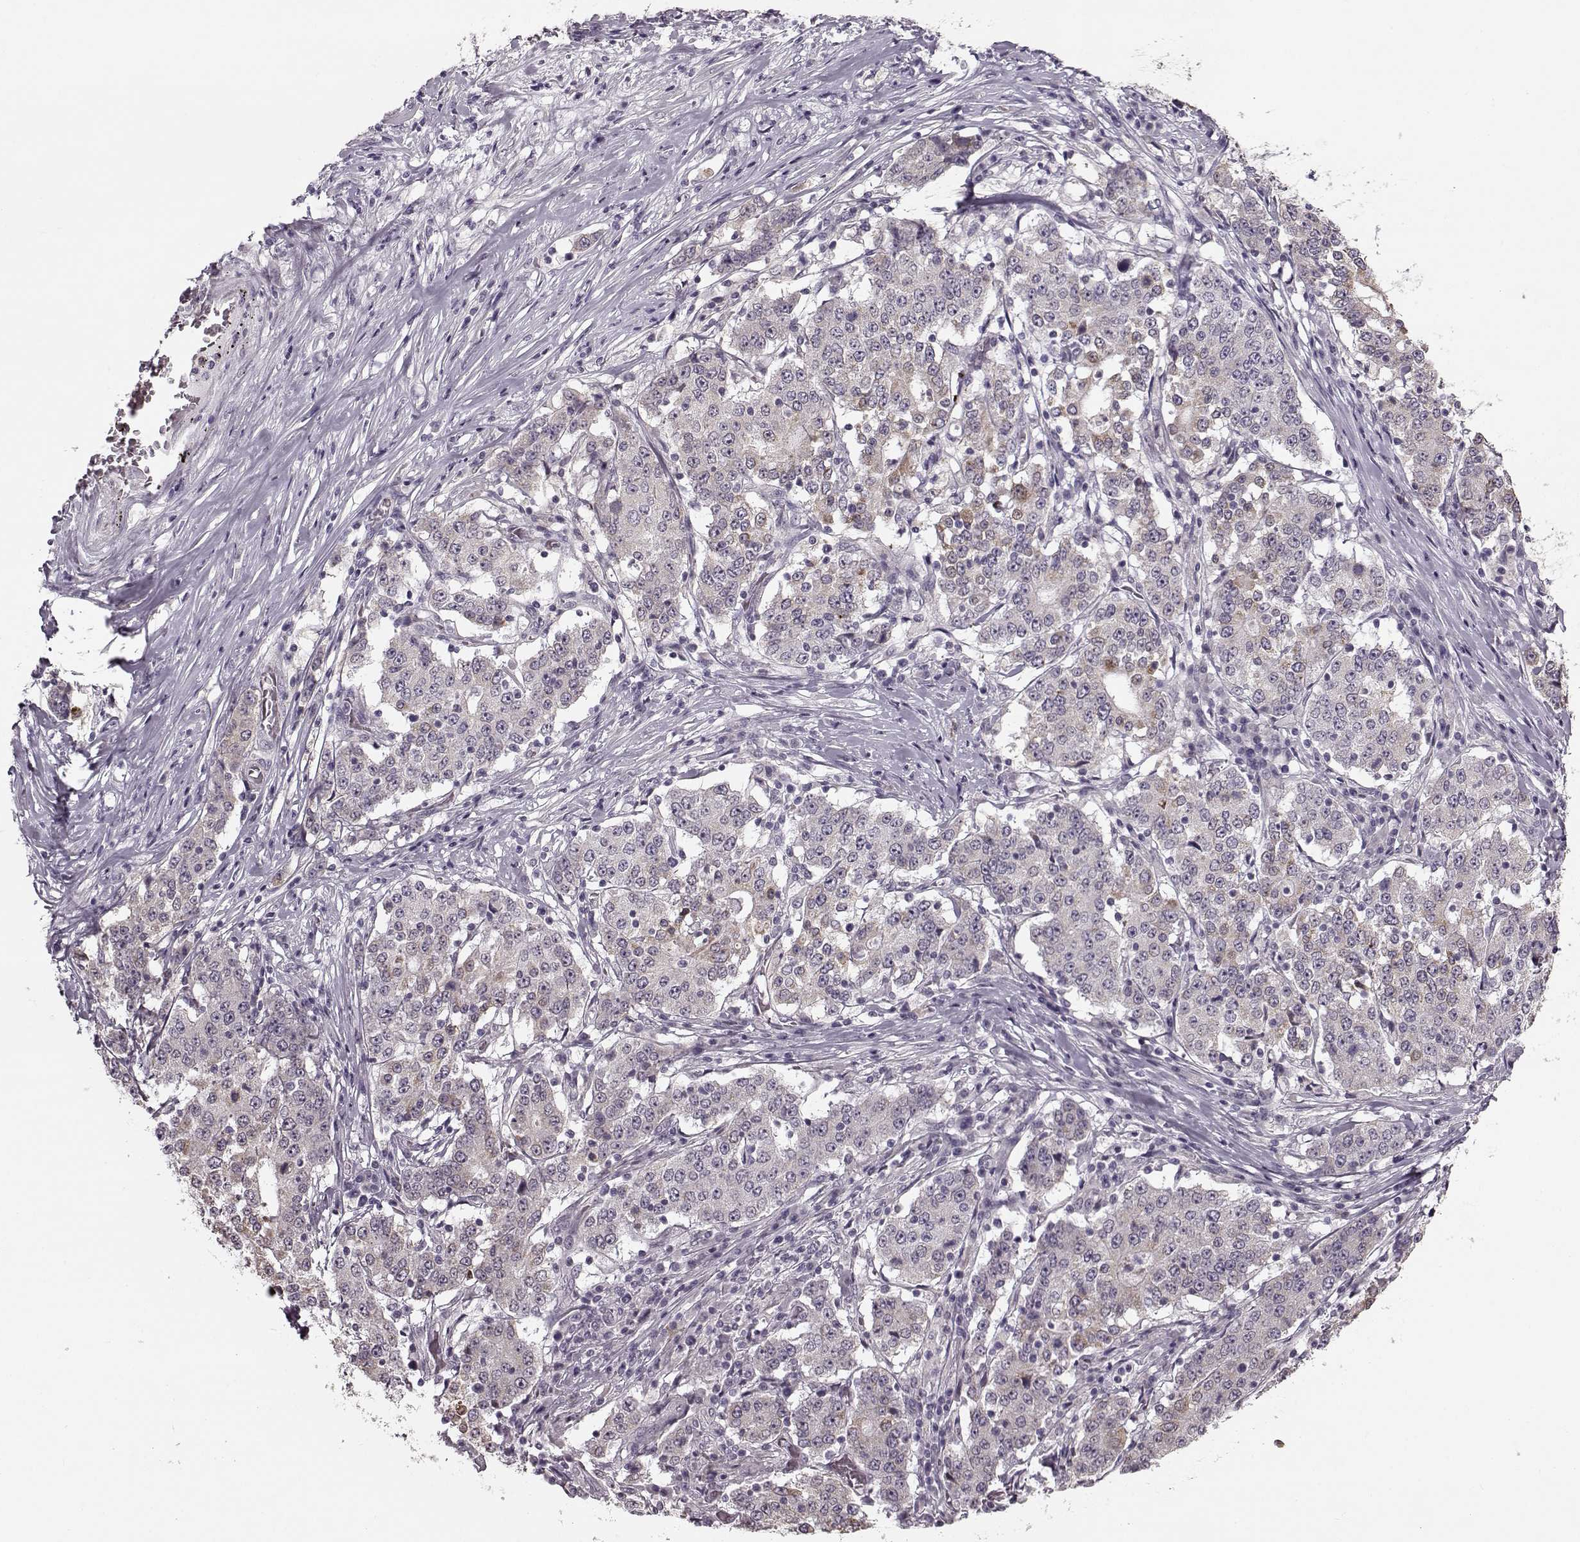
{"staining": {"intensity": "weak", "quantity": "<25%", "location": "cytoplasmic/membranous"}, "tissue": "stomach cancer", "cell_type": "Tumor cells", "image_type": "cancer", "snomed": [{"axis": "morphology", "description": "Adenocarcinoma, NOS"}, {"axis": "topography", "description": "Stomach"}], "caption": "Tumor cells are negative for protein expression in human adenocarcinoma (stomach).", "gene": "MAP6D1", "patient": {"sex": "male", "age": 59}}